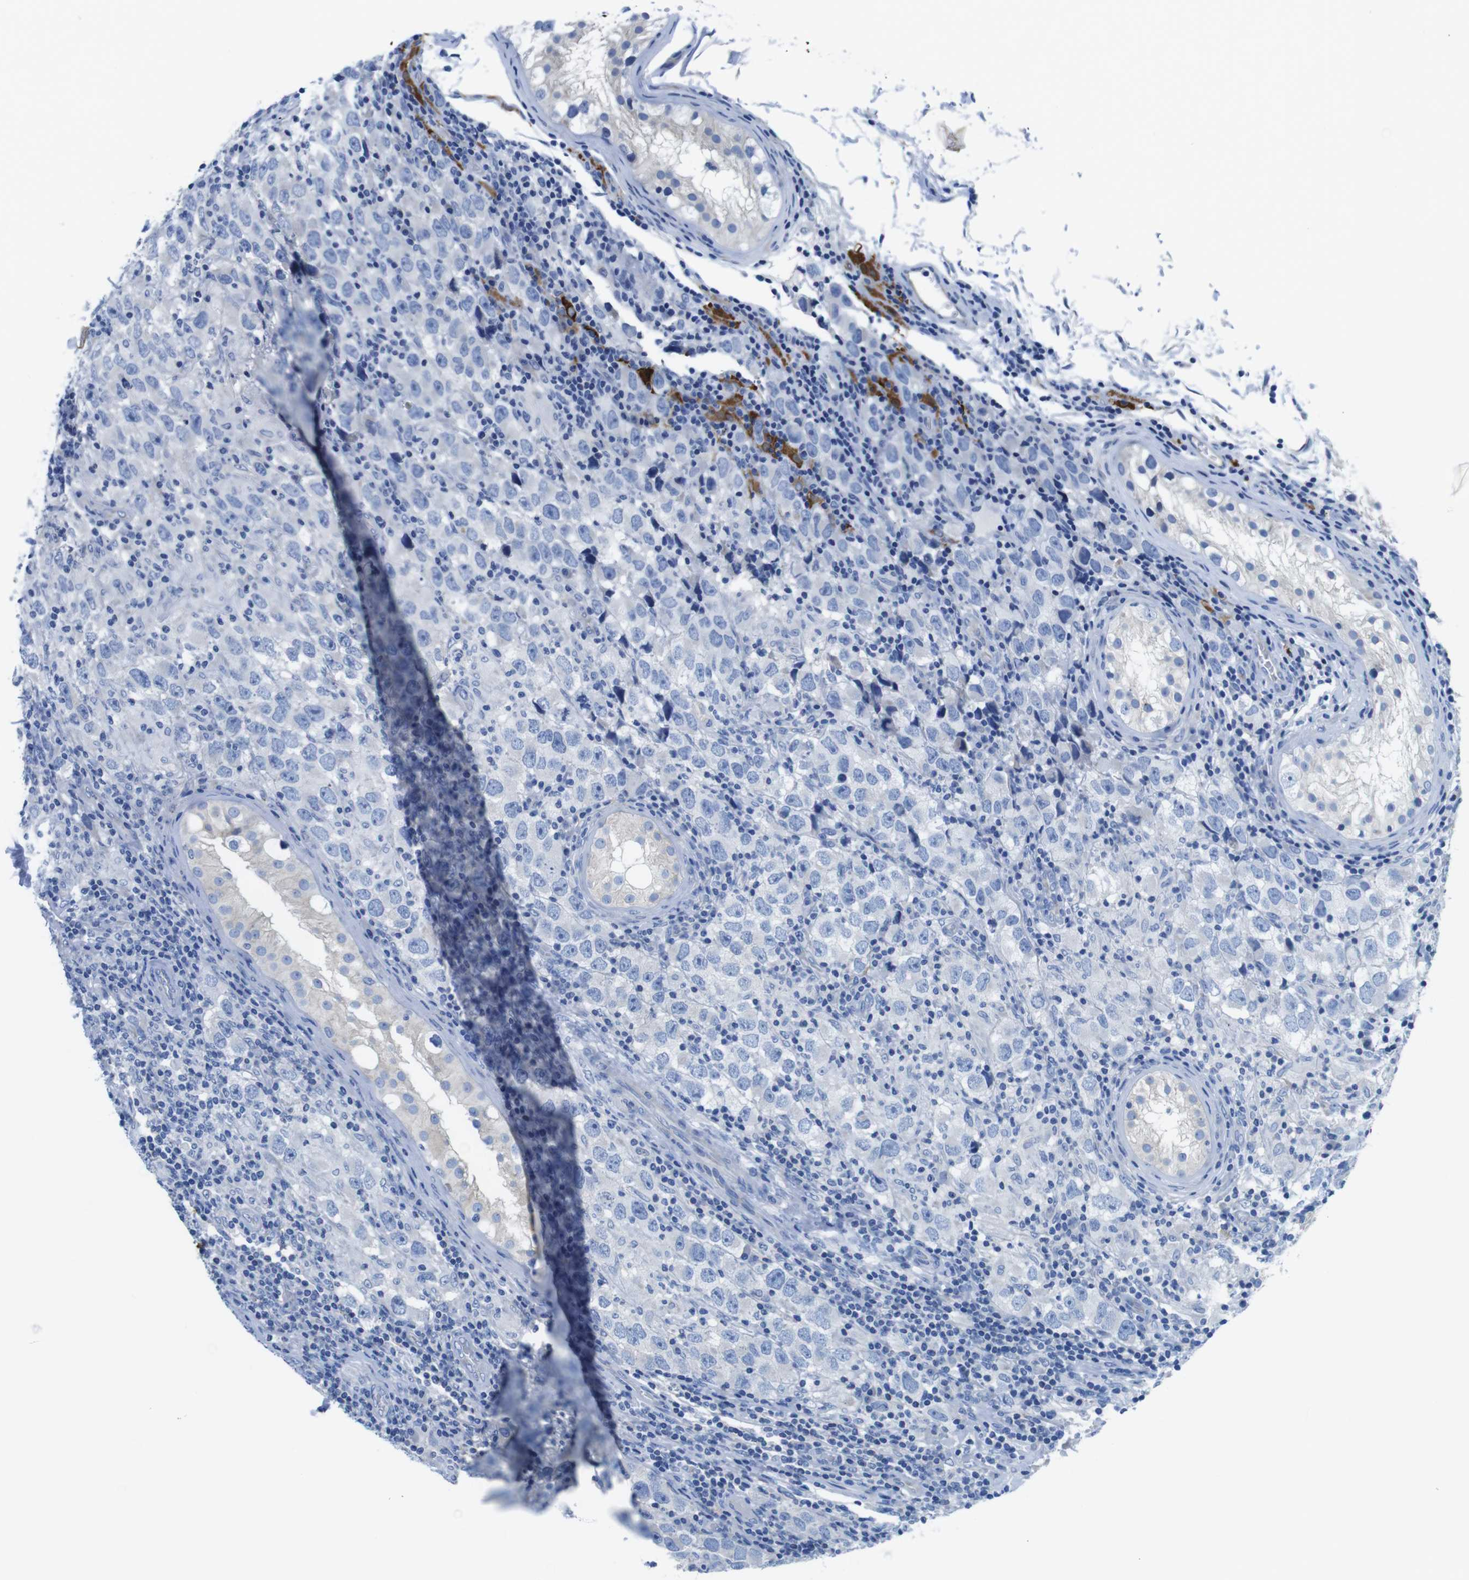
{"staining": {"intensity": "negative", "quantity": "none", "location": "none"}, "tissue": "testis cancer", "cell_type": "Tumor cells", "image_type": "cancer", "snomed": [{"axis": "morphology", "description": "Carcinoma, Embryonal, NOS"}, {"axis": "topography", "description": "Testis"}], "caption": "Tumor cells are negative for brown protein staining in testis embryonal carcinoma.", "gene": "CDH8", "patient": {"sex": "male", "age": 21}}